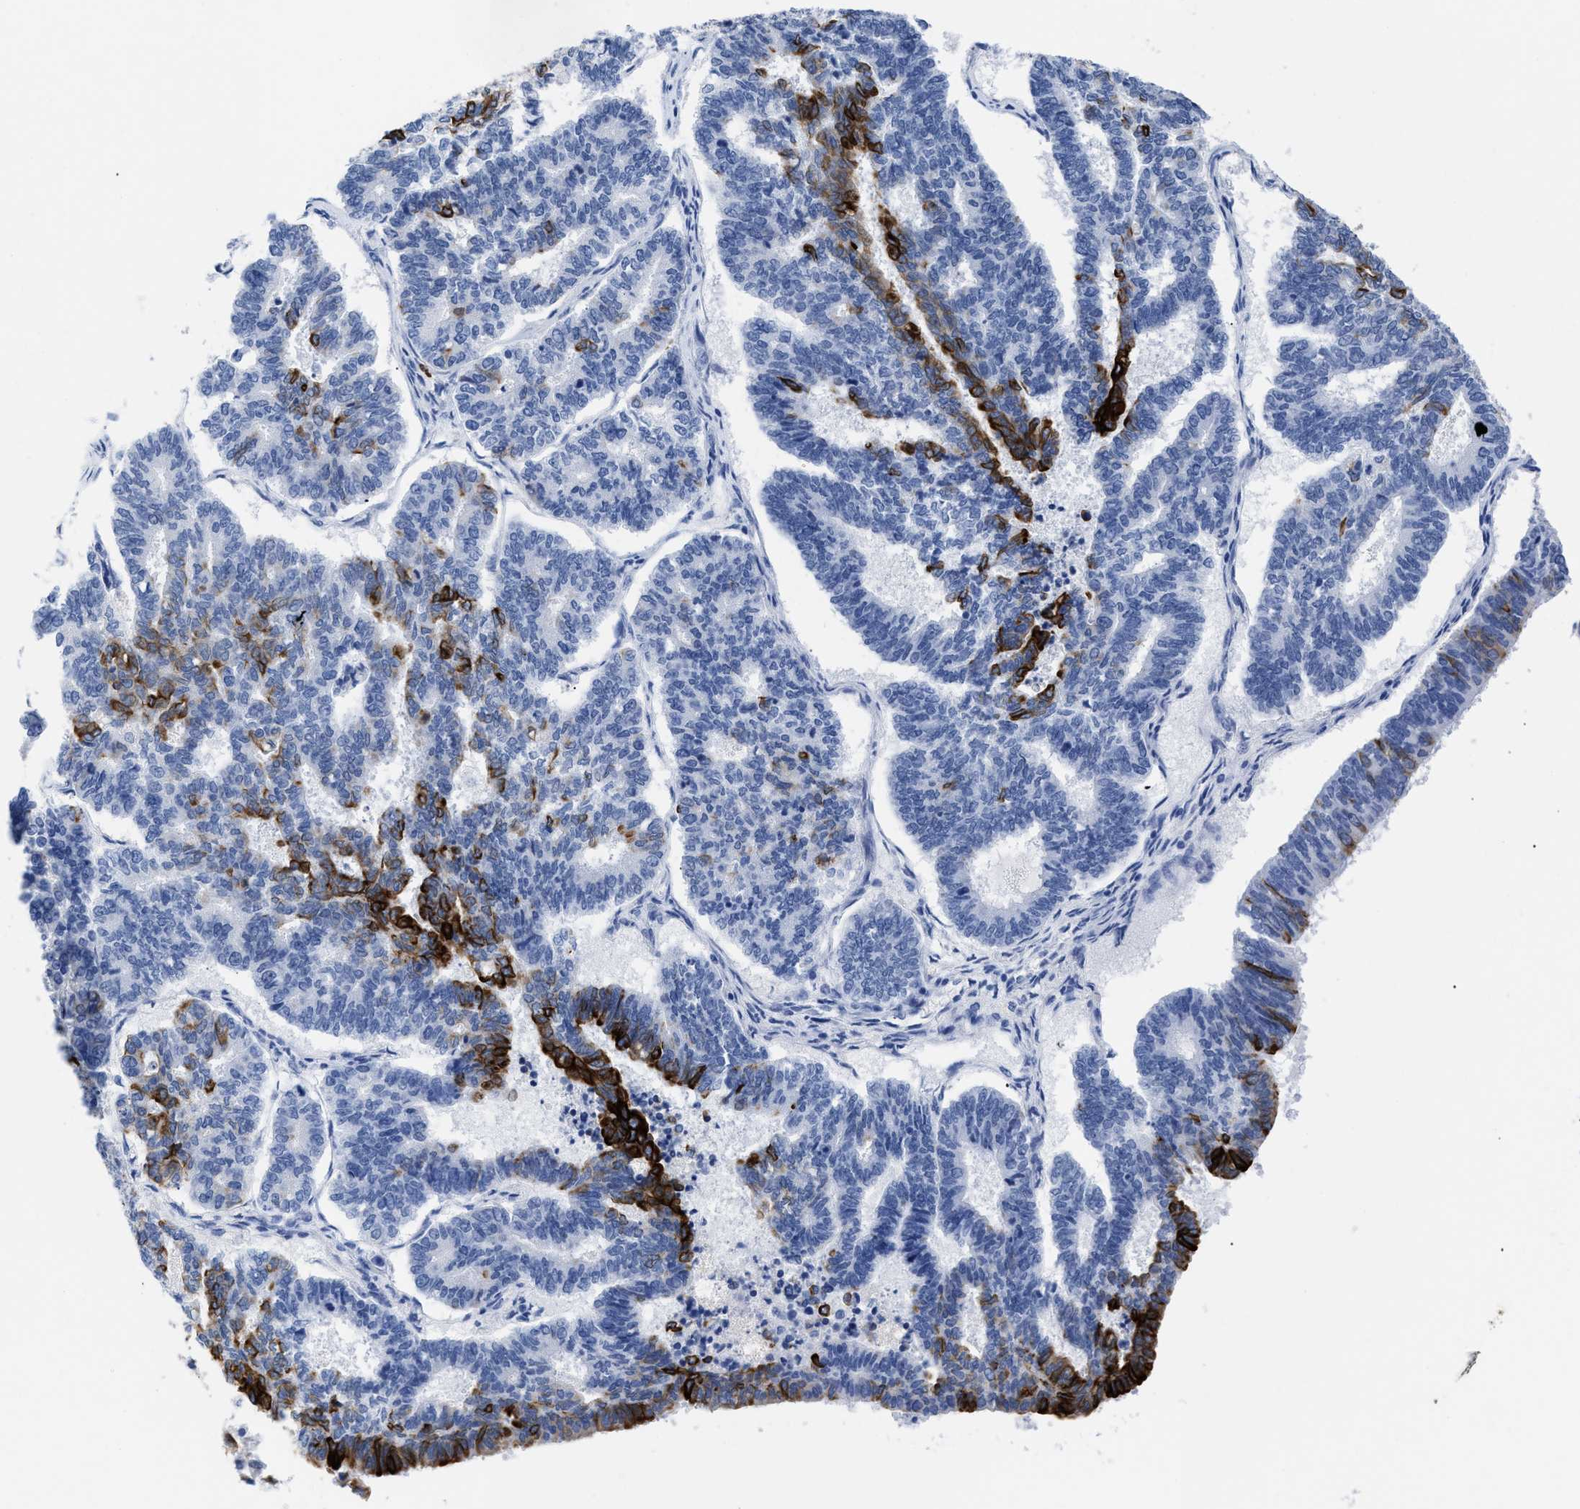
{"staining": {"intensity": "strong", "quantity": "<25%", "location": "cytoplasmic/membranous"}, "tissue": "endometrial cancer", "cell_type": "Tumor cells", "image_type": "cancer", "snomed": [{"axis": "morphology", "description": "Adenocarcinoma, NOS"}, {"axis": "topography", "description": "Endometrium"}], "caption": "This is a histology image of immunohistochemistry (IHC) staining of endometrial cancer, which shows strong staining in the cytoplasmic/membranous of tumor cells.", "gene": "DUSP26", "patient": {"sex": "female", "age": 70}}